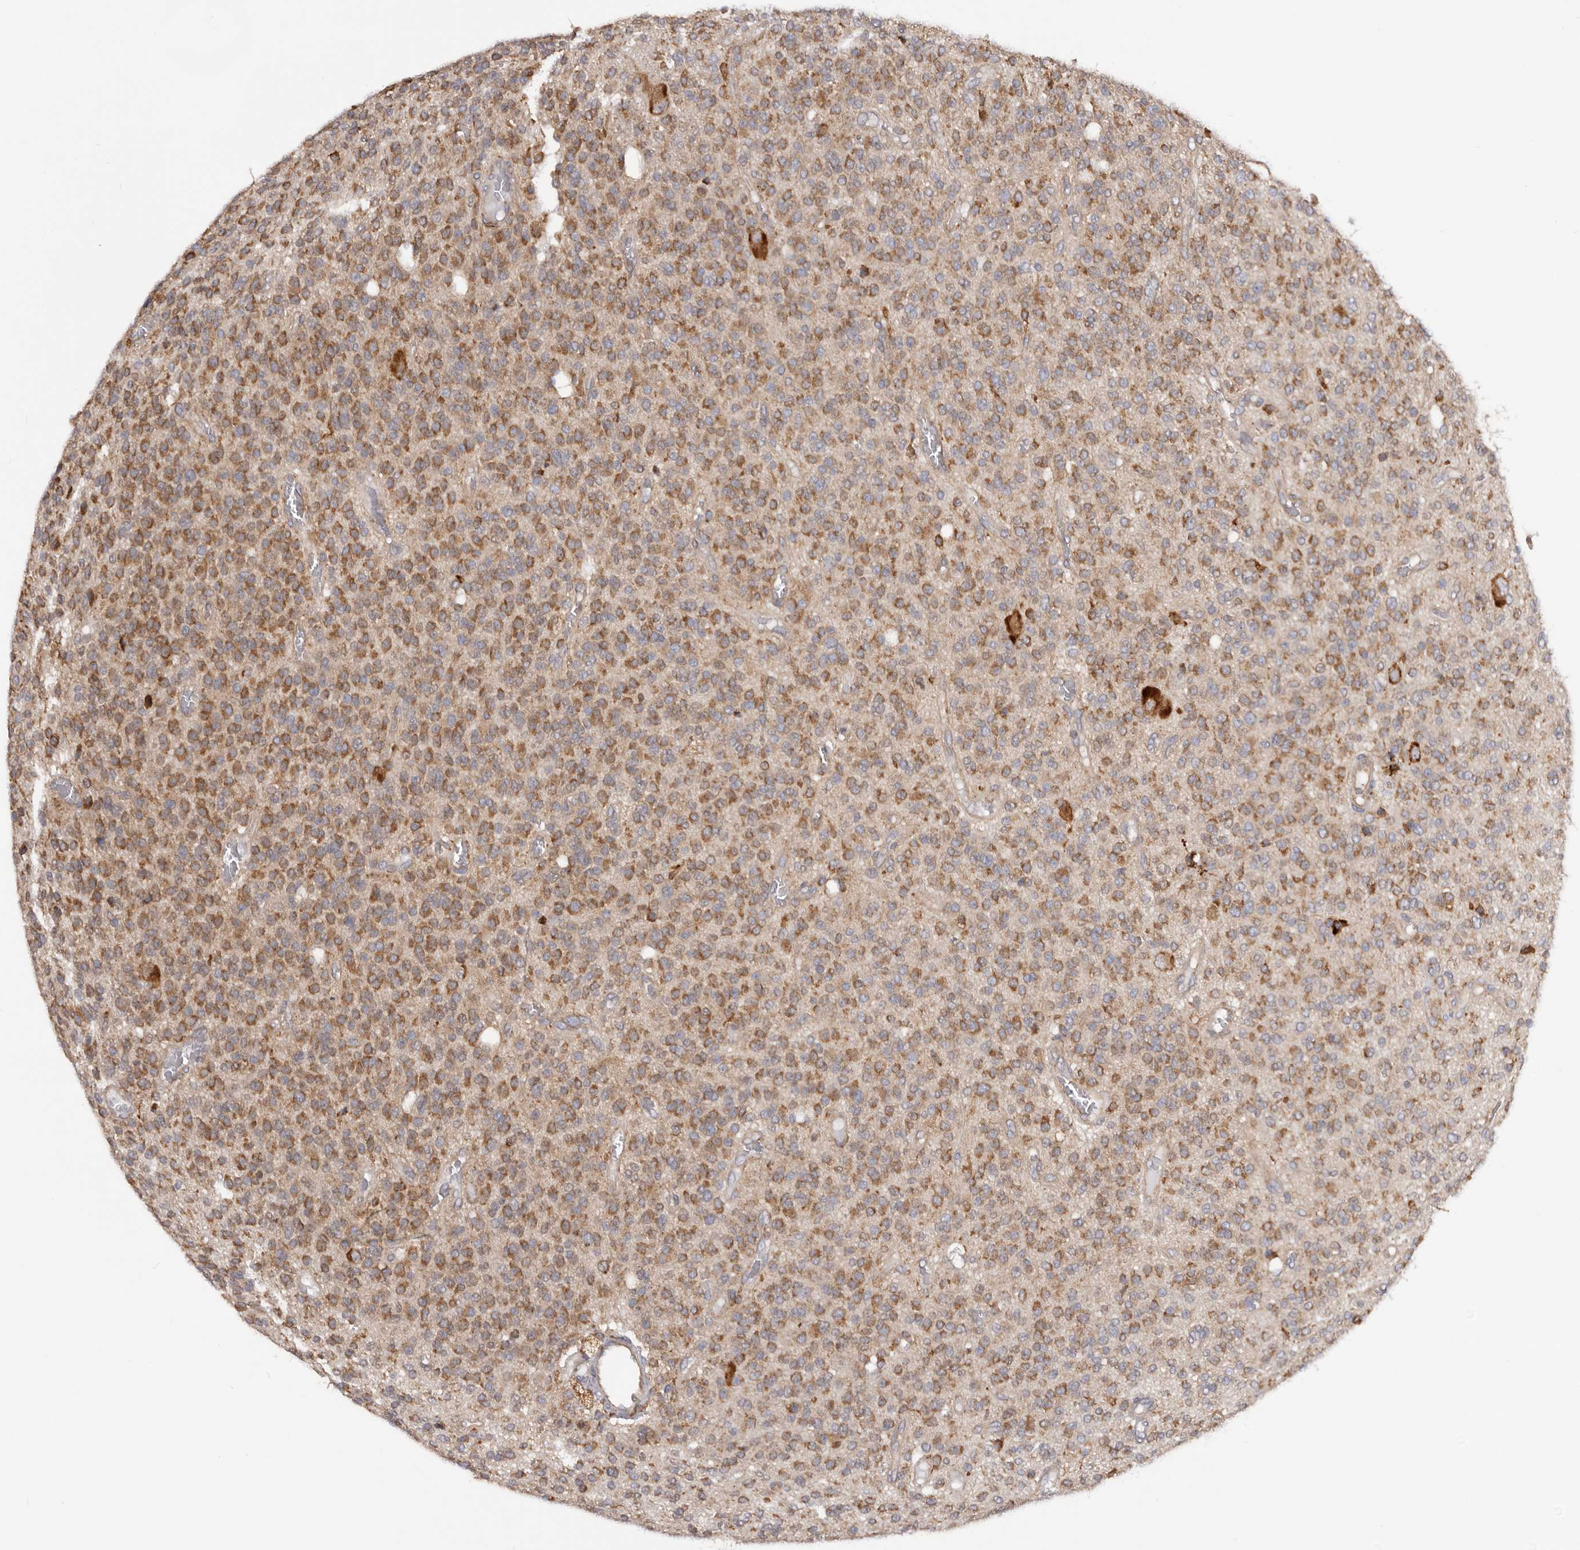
{"staining": {"intensity": "moderate", "quantity": ">75%", "location": "cytoplasmic/membranous"}, "tissue": "glioma", "cell_type": "Tumor cells", "image_type": "cancer", "snomed": [{"axis": "morphology", "description": "Glioma, malignant, High grade"}, {"axis": "topography", "description": "Brain"}], "caption": "Human malignant glioma (high-grade) stained with a brown dye exhibits moderate cytoplasmic/membranous positive expression in approximately >75% of tumor cells.", "gene": "QRSL1", "patient": {"sex": "male", "age": 34}}